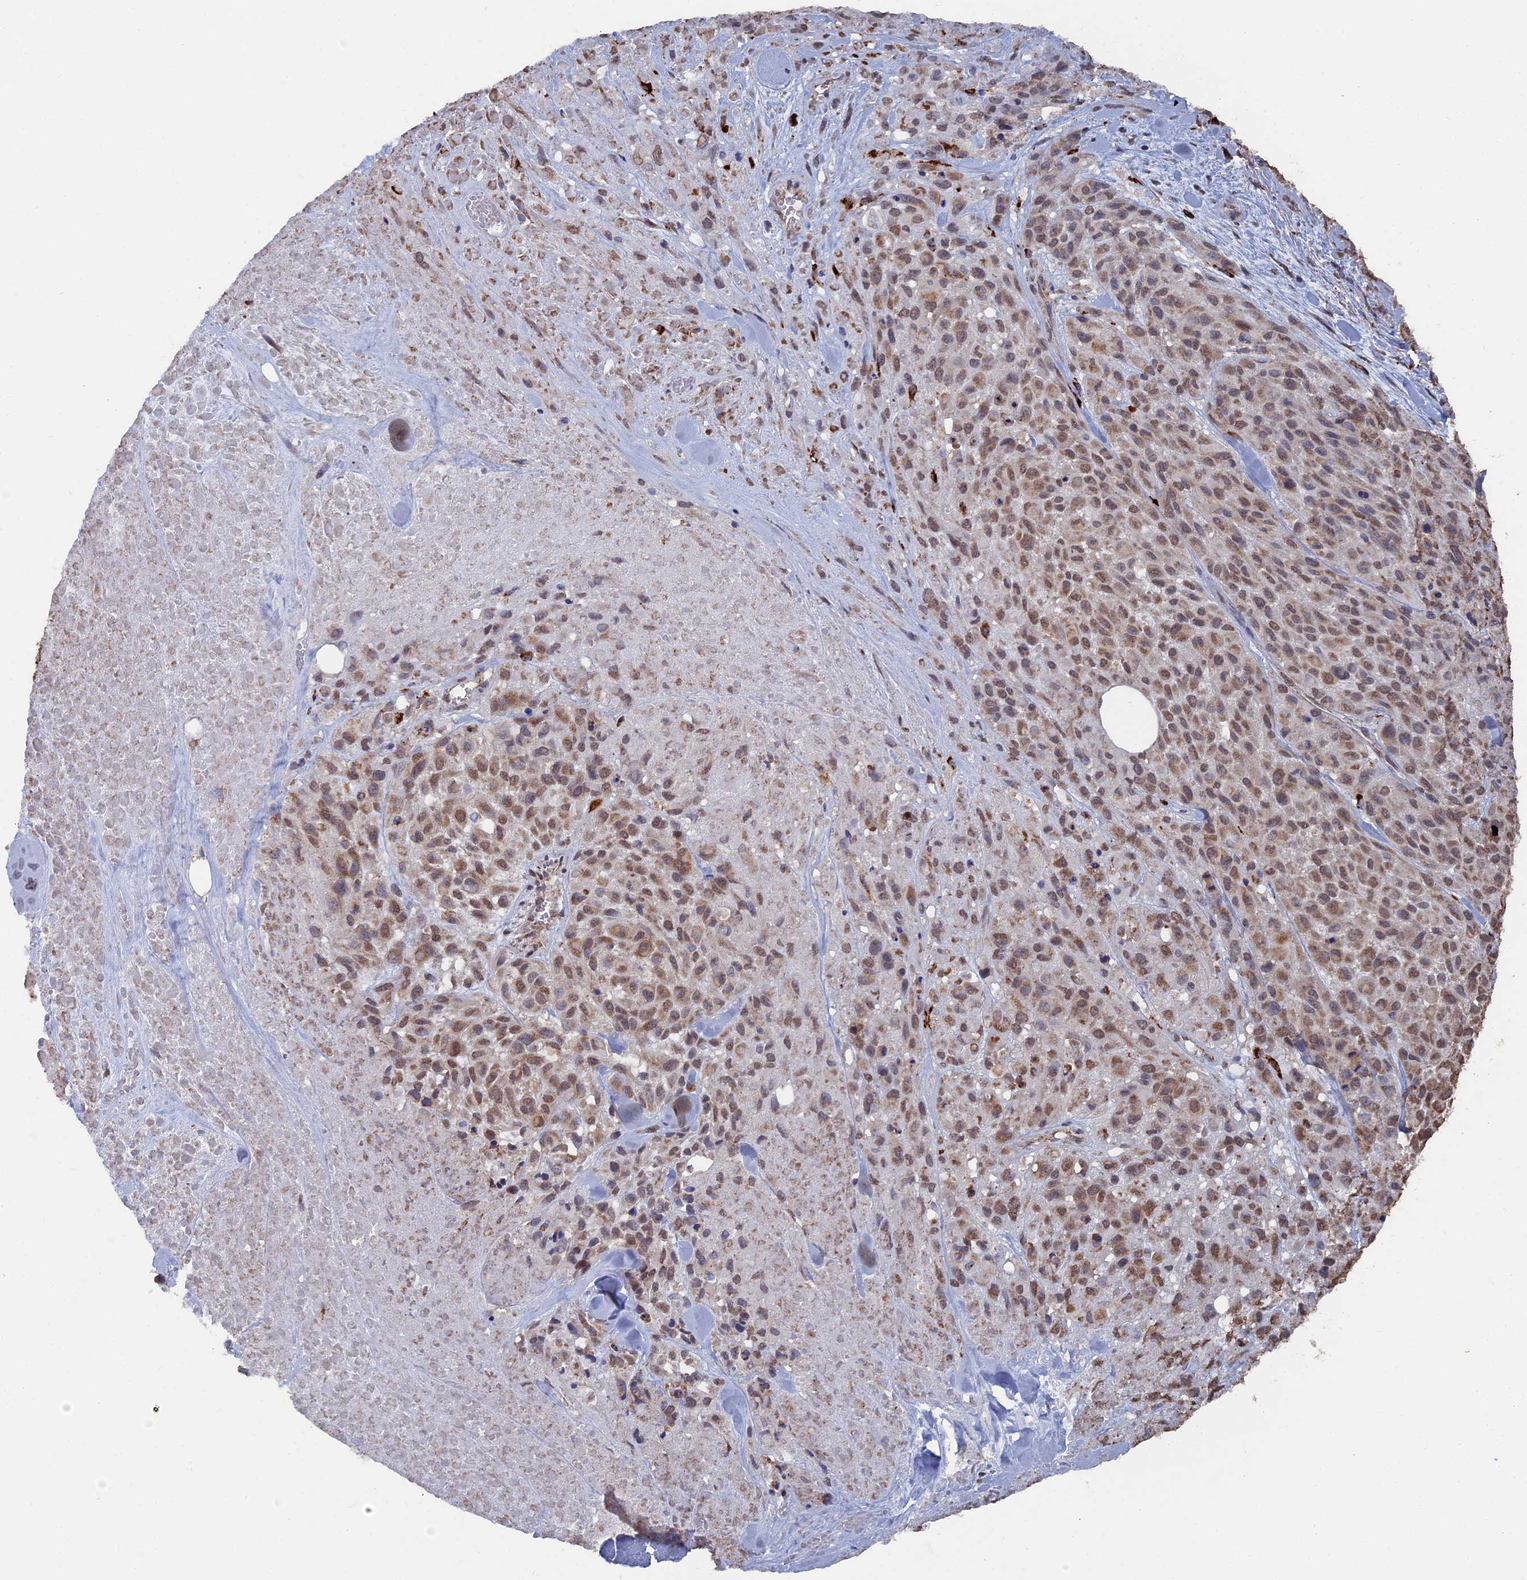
{"staining": {"intensity": "moderate", "quantity": "25%-75%", "location": "cytoplasmic/membranous,nuclear"}, "tissue": "melanoma", "cell_type": "Tumor cells", "image_type": "cancer", "snomed": [{"axis": "morphology", "description": "Malignant melanoma, Metastatic site"}, {"axis": "topography", "description": "Skin"}], "caption": "Tumor cells demonstrate moderate cytoplasmic/membranous and nuclear staining in about 25%-75% of cells in malignant melanoma (metastatic site).", "gene": "SMG9", "patient": {"sex": "female", "age": 81}}